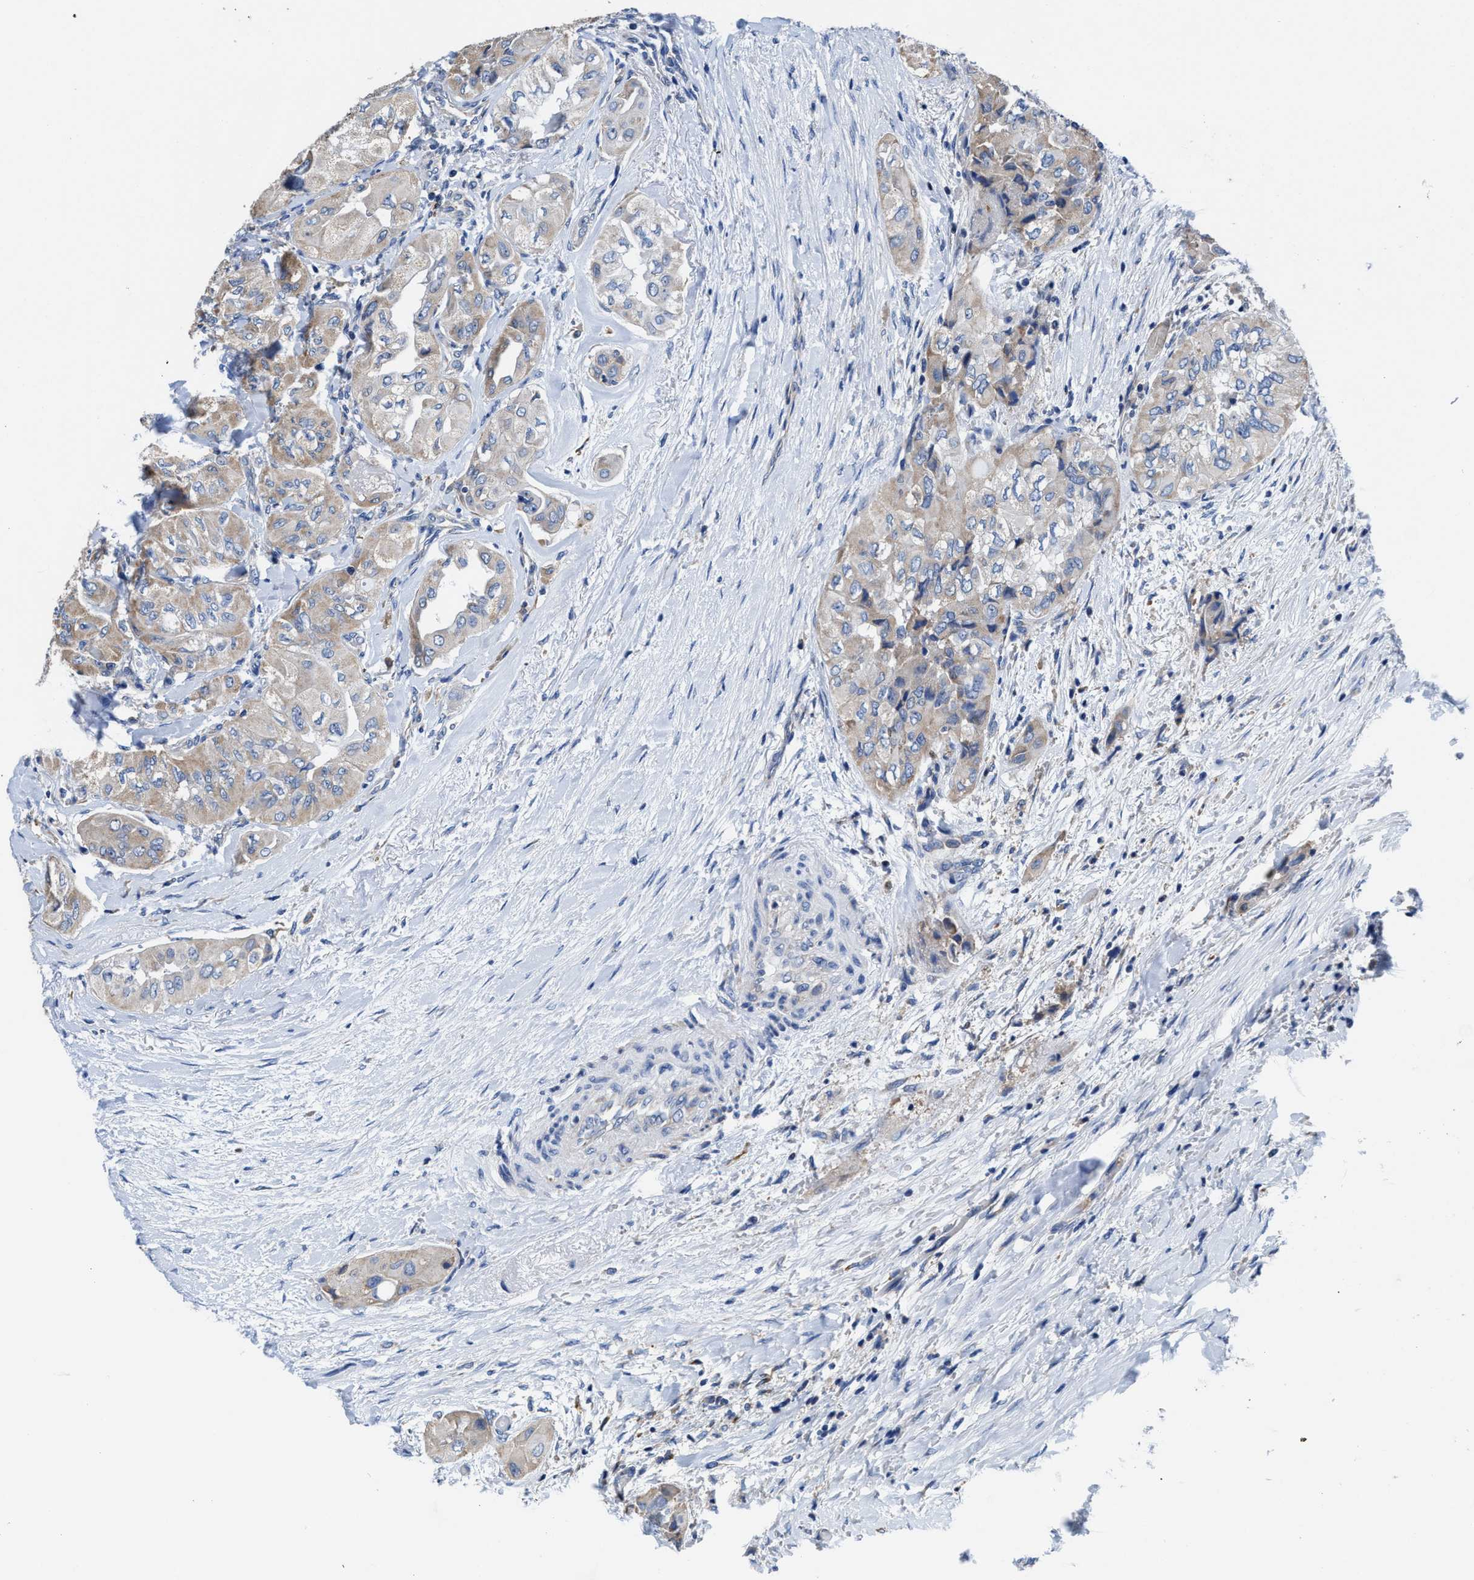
{"staining": {"intensity": "weak", "quantity": ">75%", "location": "cytoplasmic/membranous"}, "tissue": "thyroid cancer", "cell_type": "Tumor cells", "image_type": "cancer", "snomed": [{"axis": "morphology", "description": "Papillary adenocarcinoma, NOS"}, {"axis": "topography", "description": "Thyroid gland"}], "caption": "About >75% of tumor cells in human thyroid cancer show weak cytoplasmic/membranous protein expression as visualized by brown immunohistochemical staining.", "gene": "TMEM30A", "patient": {"sex": "female", "age": 59}}